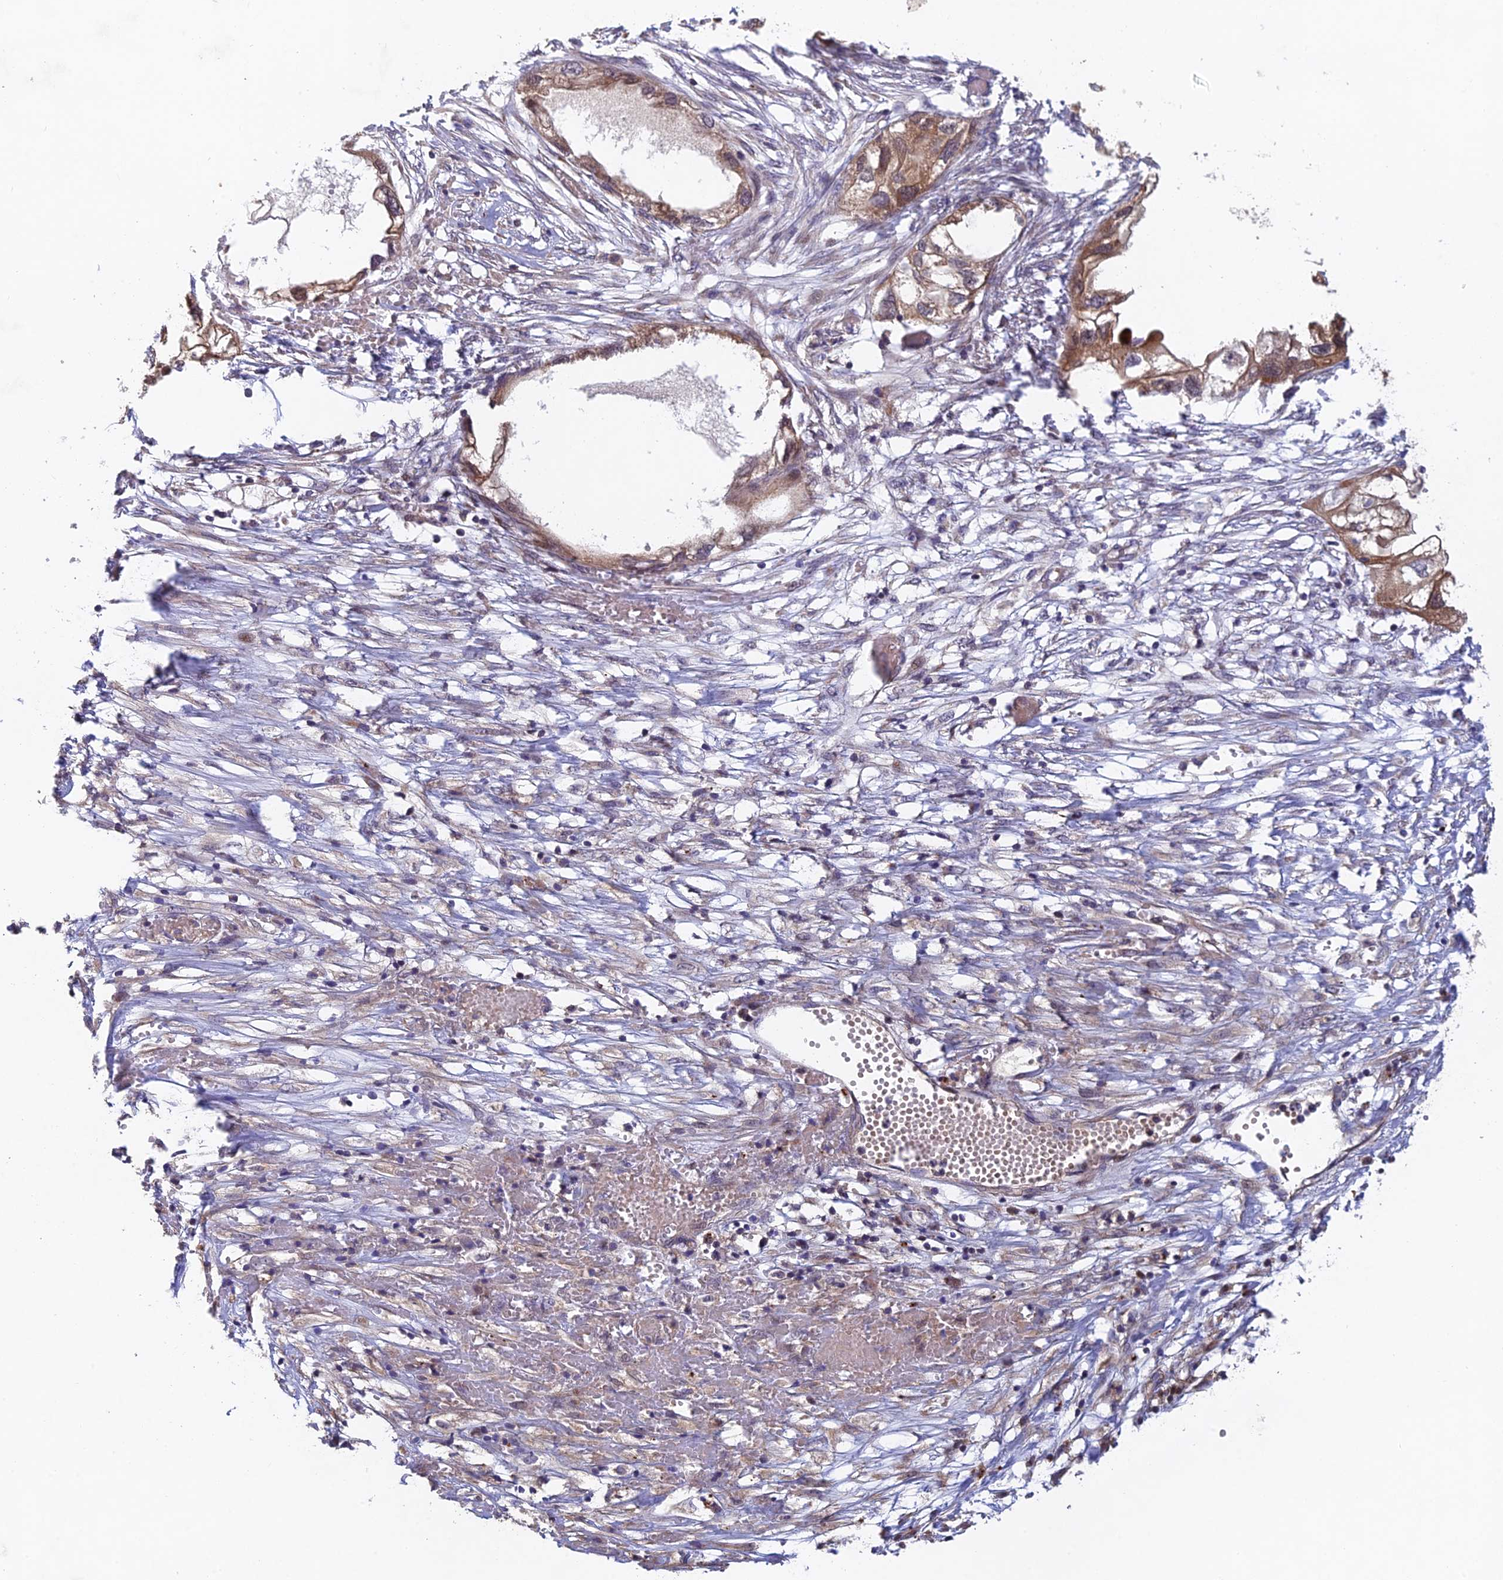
{"staining": {"intensity": "moderate", "quantity": ">75%", "location": "cytoplasmic/membranous"}, "tissue": "endometrial cancer", "cell_type": "Tumor cells", "image_type": "cancer", "snomed": [{"axis": "morphology", "description": "Adenocarcinoma, NOS"}, {"axis": "morphology", "description": "Adenocarcinoma, metastatic, NOS"}, {"axis": "topography", "description": "Adipose tissue"}, {"axis": "topography", "description": "Endometrium"}], "caption": "IHC histopathology image of endometrial metastatic adenocarcinoma stained for a protein (brown), which exhibits medium levels of moderate cytoplasmic/membranous positivity in about >75% of tumor cells.", "gene": "NSMCE1", "patient": {"sex": "female", "age": 67}}